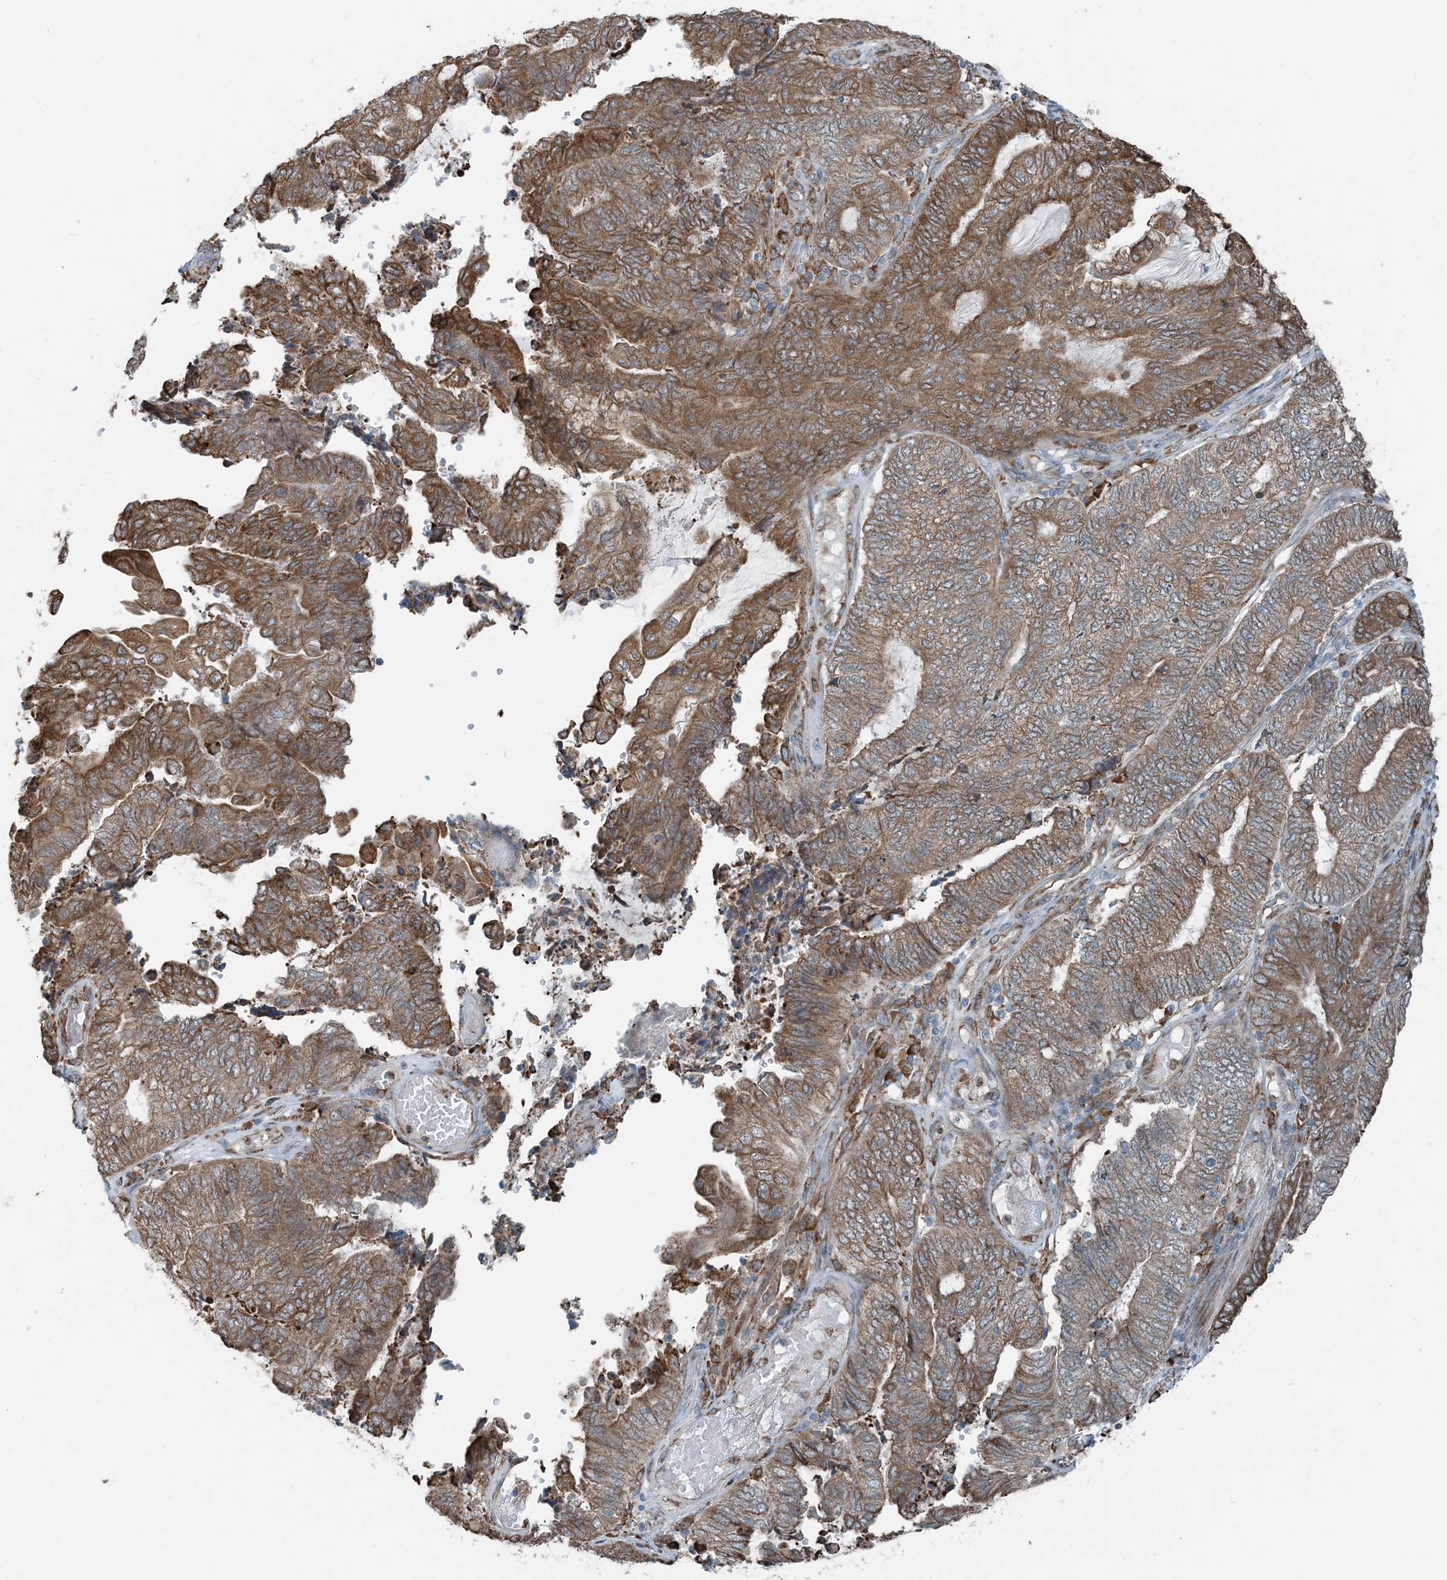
{"staining": {"intensity": "moderate", "quantity": ">75%", "location": "cytoplasmic/membranous"}, "tissue": "endometrial cancer", "cell_type": "Tumor cells", "image_type": "cancer", "snomed": [{"axis": "morphology", "description": "Adenocarcinoma, NOS"}, {"axis": "topography", "description": "Uterus"}, {"axis": "topography", "description": "Endometrium"}], "caption": "Immunohistochemical staining of endometrial adenocarcinoma displays moderate cytoplasmic/membranous protein positivity in approximately >75% of tumor cells. (Stains: DAB (3,3'-diaminobenzidine) in brown, nuclei in blue, Microscopy: brightfield microscopy at high magnification).", "gene": "CERKL", "patient": {"sex": "female", "age": 70}}